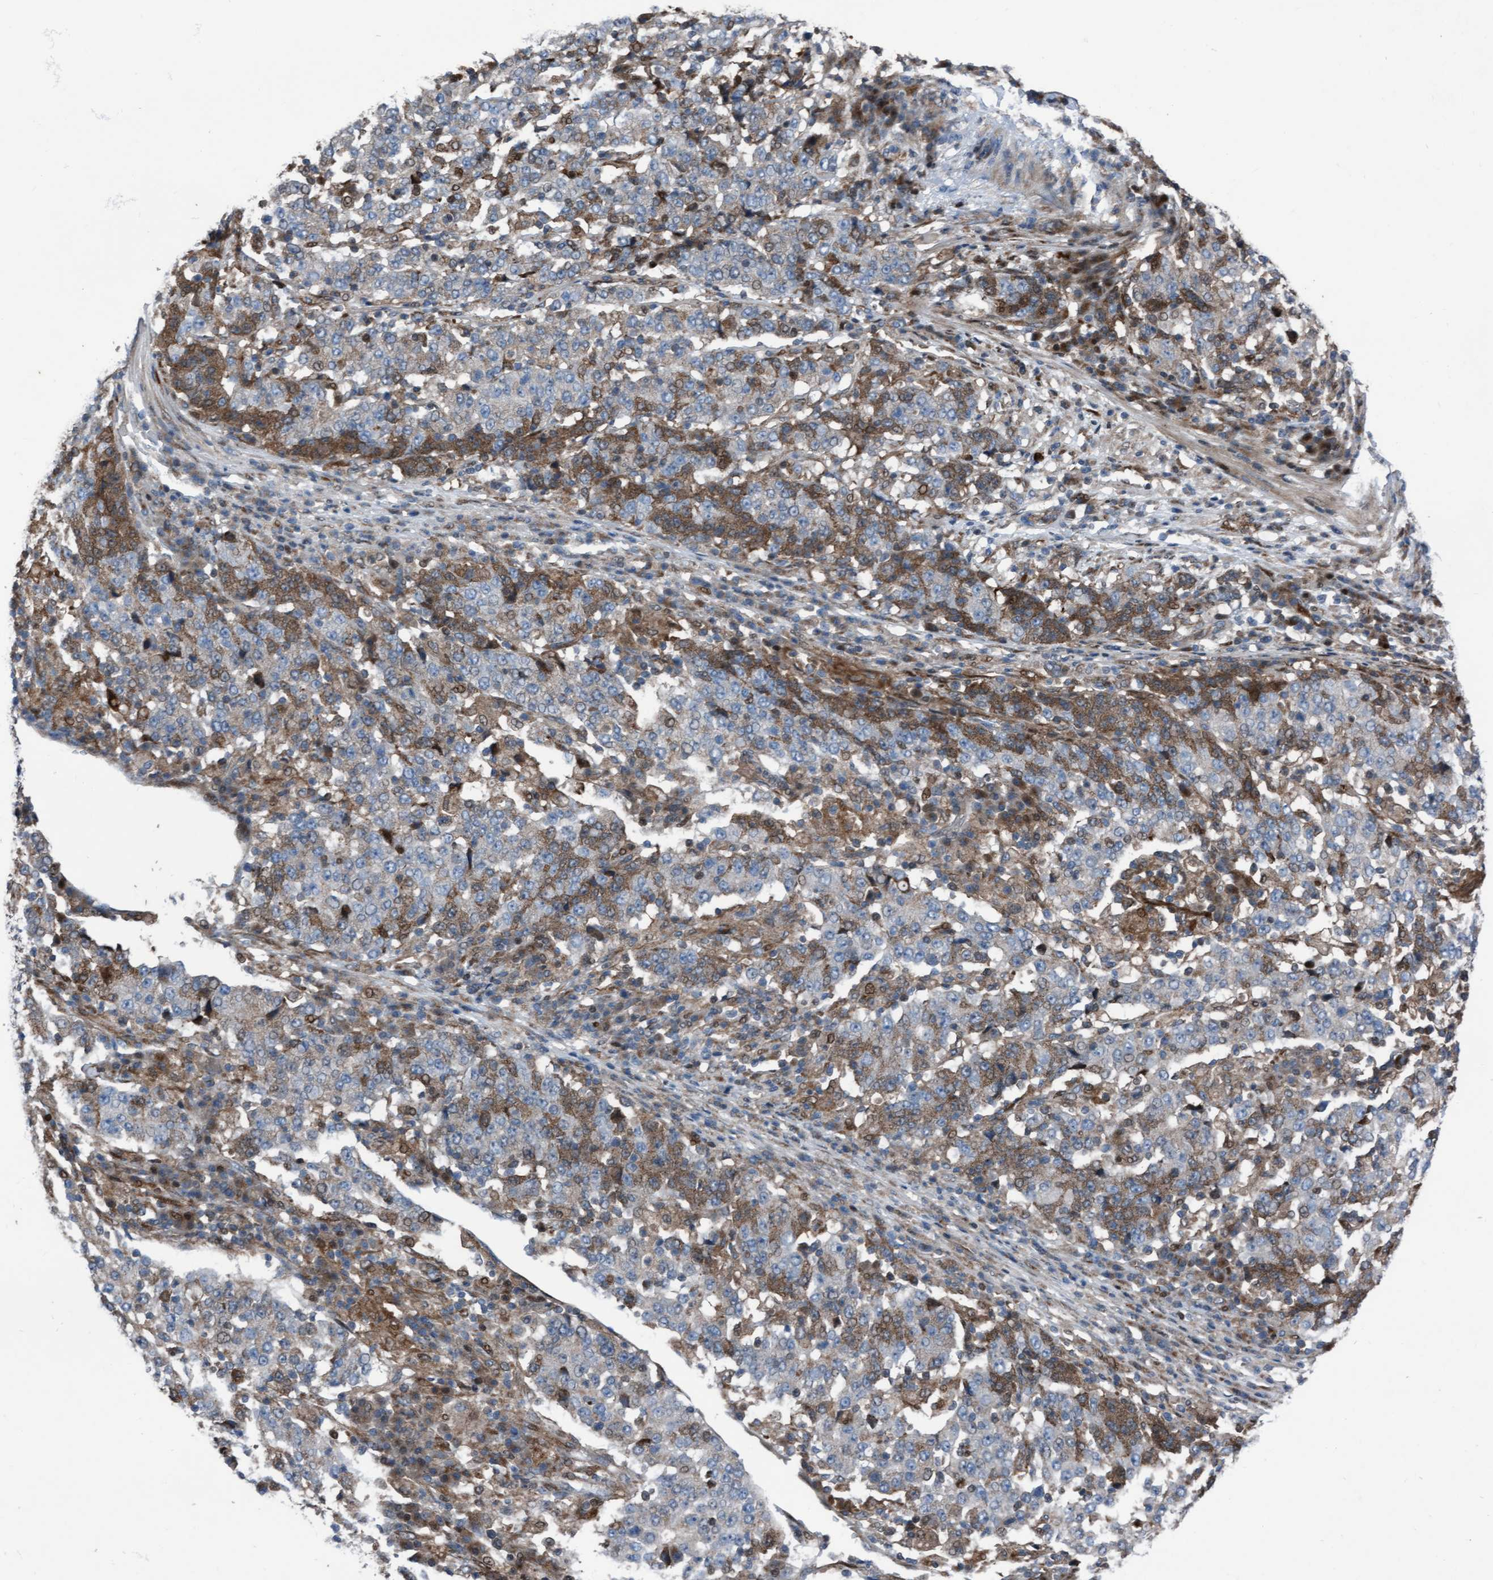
{"staining": {"intensity": "weak", "quantity": "<25%", "location": "cytoplasmic/membranous"}, "tissue": "stomach cancer", "cell_type": "Tumor cells", "image_type": "cancer", "snomed": [{"axis": "morphology", "description": "Adenocarcinoma, NOS"}, {"axis": "topography", "description": "Stomach"}], "caption": "This micrograph is of adenocarcinoma (stomach) stained with immunohistochemistry (IHC) to label a protein in brown with the nuclei are counter-stained blue. There is no expression in tumor cells.", "gene": "KLHL26", "patient": {"sex": "male", "age": 59}}